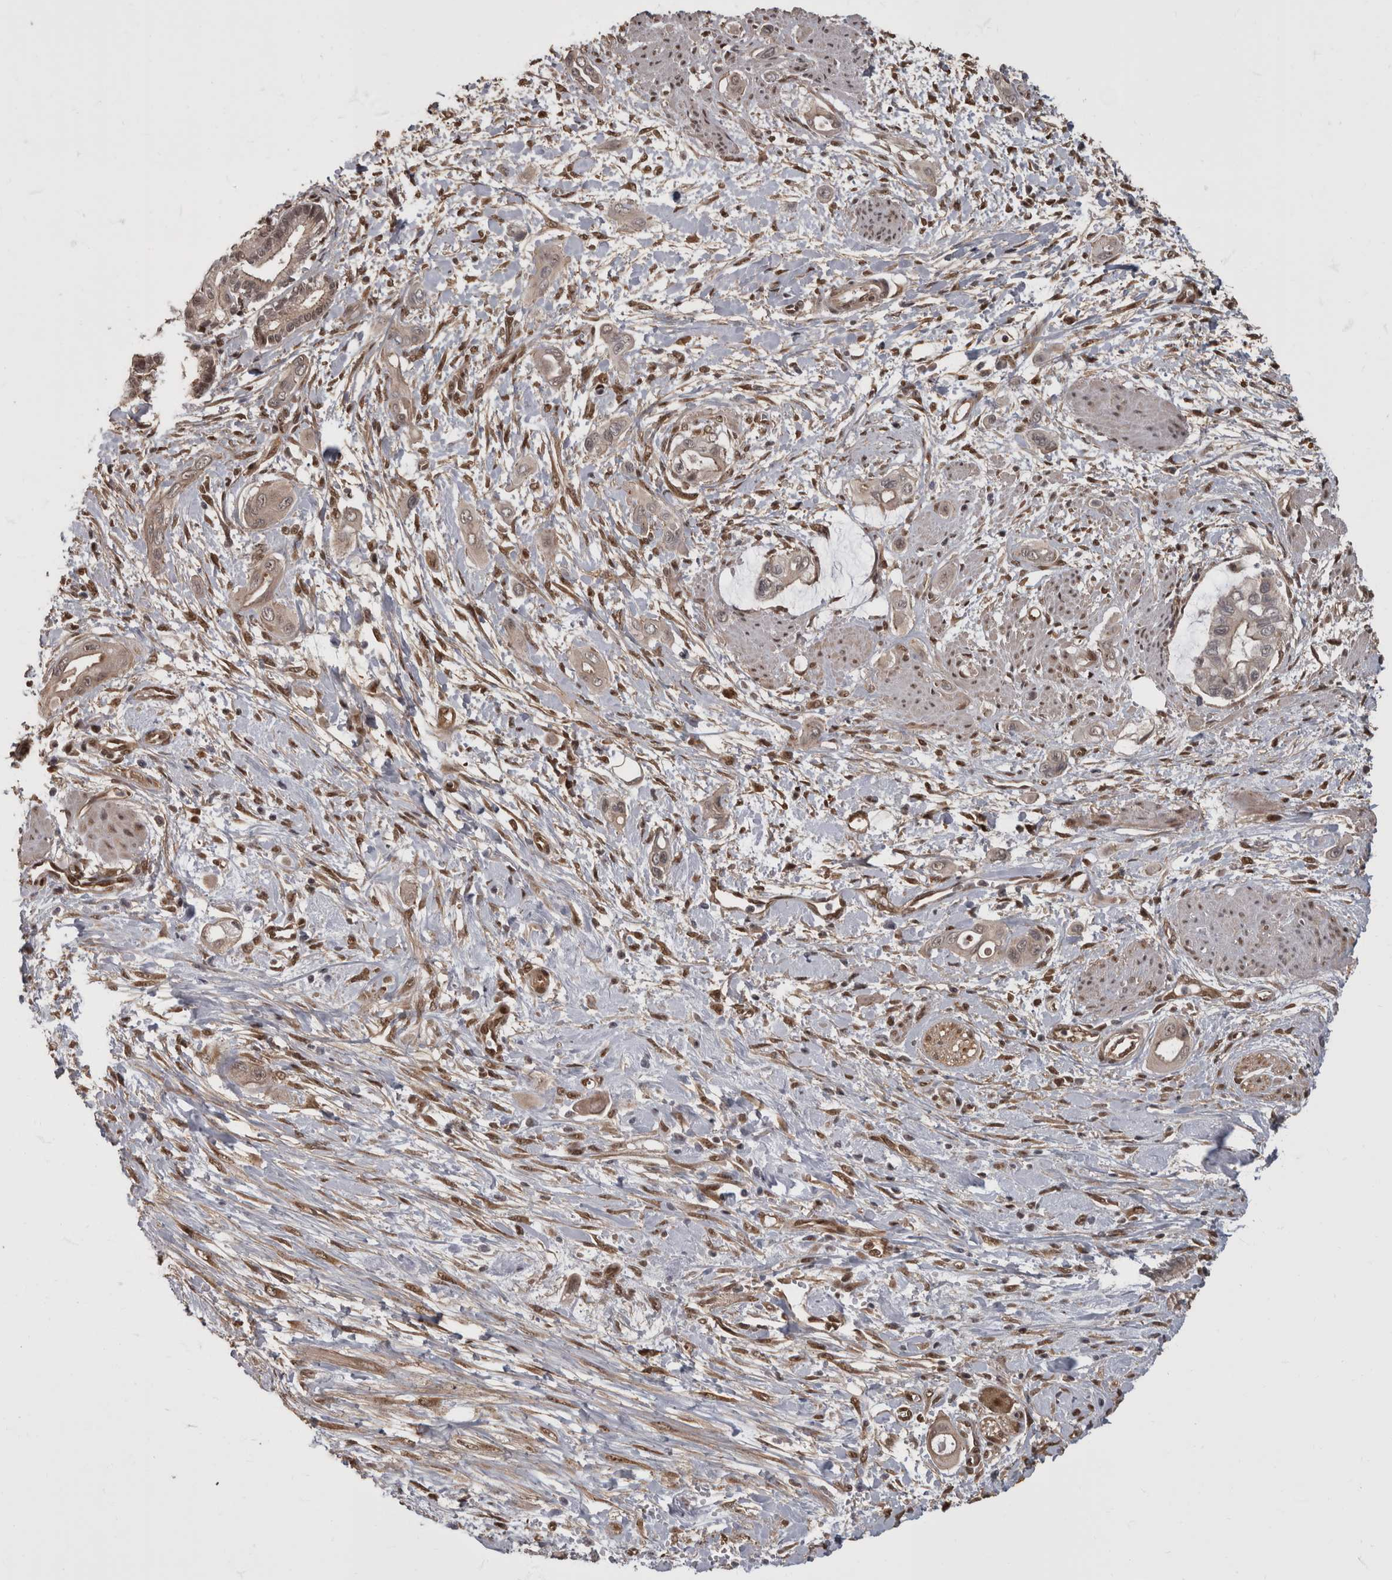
{"staining": {"intensity": "negative", "quantity": "none", "location": "none"}, "tissue": "pancreatic cancer", "cell_type": "Tumor cells", "image_type": "cancer", "snomed": [{"axis": "morphology", "description": "Adenocarcinoma, NOS"}, {"axis": "topography", "description": "Pancreas"}], "caption": "Immunohistochemical staining of pancreatic cancer reveals no significant staining in tumor cells. (Immunohistochemistry (ihc), brightfield microscopy, high magnification).", "gene": "AKT3", "patient": {"sex": "male", "age": 59}}